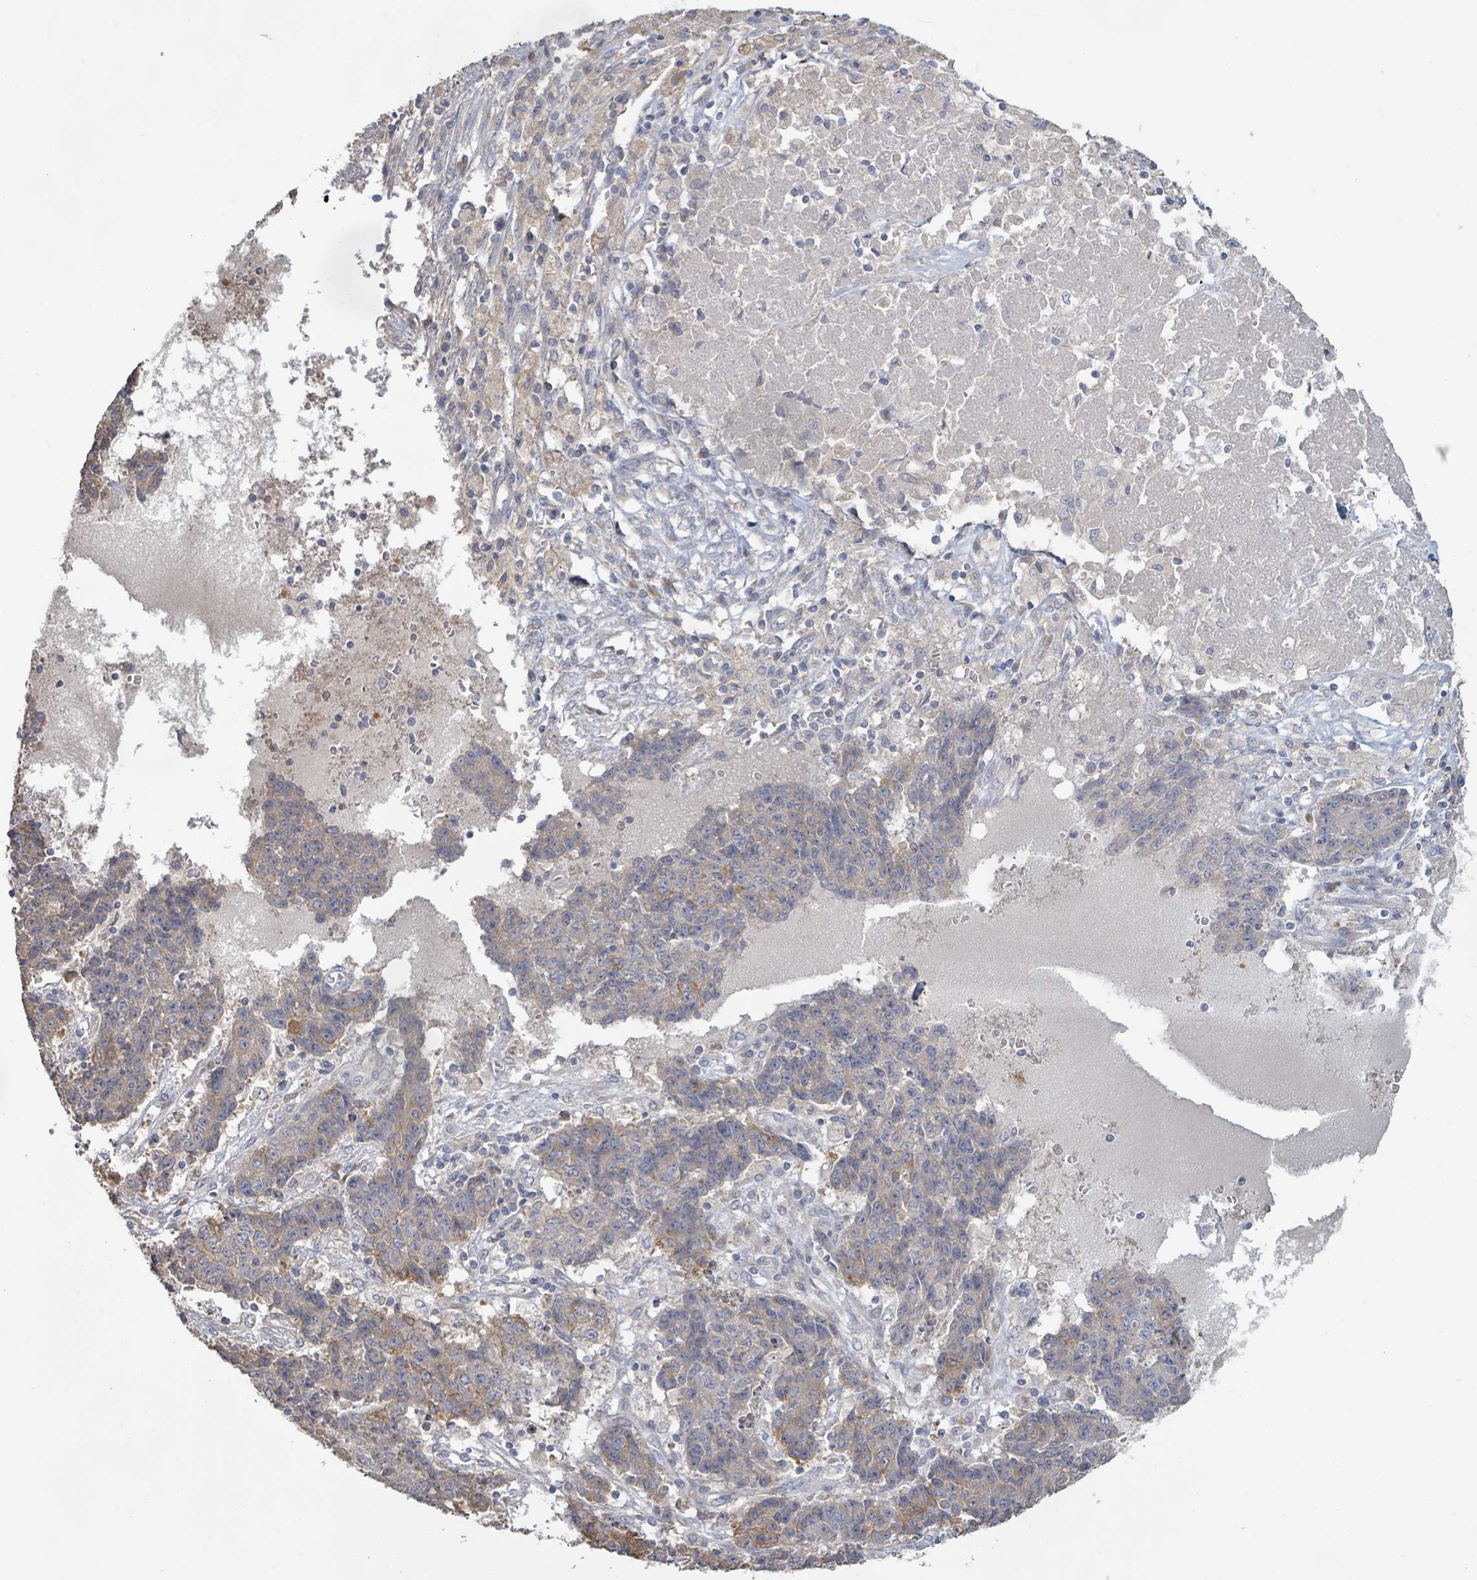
{"staining": {"intensity": "weak", "quantity": "<25%", "location": "cytoplasmic/membranous"}, "tissue": "ovarian cancer", "cell_type": "Tumor cells", "image_type": "cancer", "snomed": [{"axis": "morphology", "description": "Carcinoma, endometroid"}, {"axis": "topography", "description": "Ovary"}], "caption": "There is no significant positivity in tumor cells of ovarian cancer (endometroid carcinoma). (DAB (3,3'-diaminobenzidine) IHC visualized using brightfield microscopy, high magnification).", "gene": "KCNS2", "patient": {"sex": "female", "age": 42}}